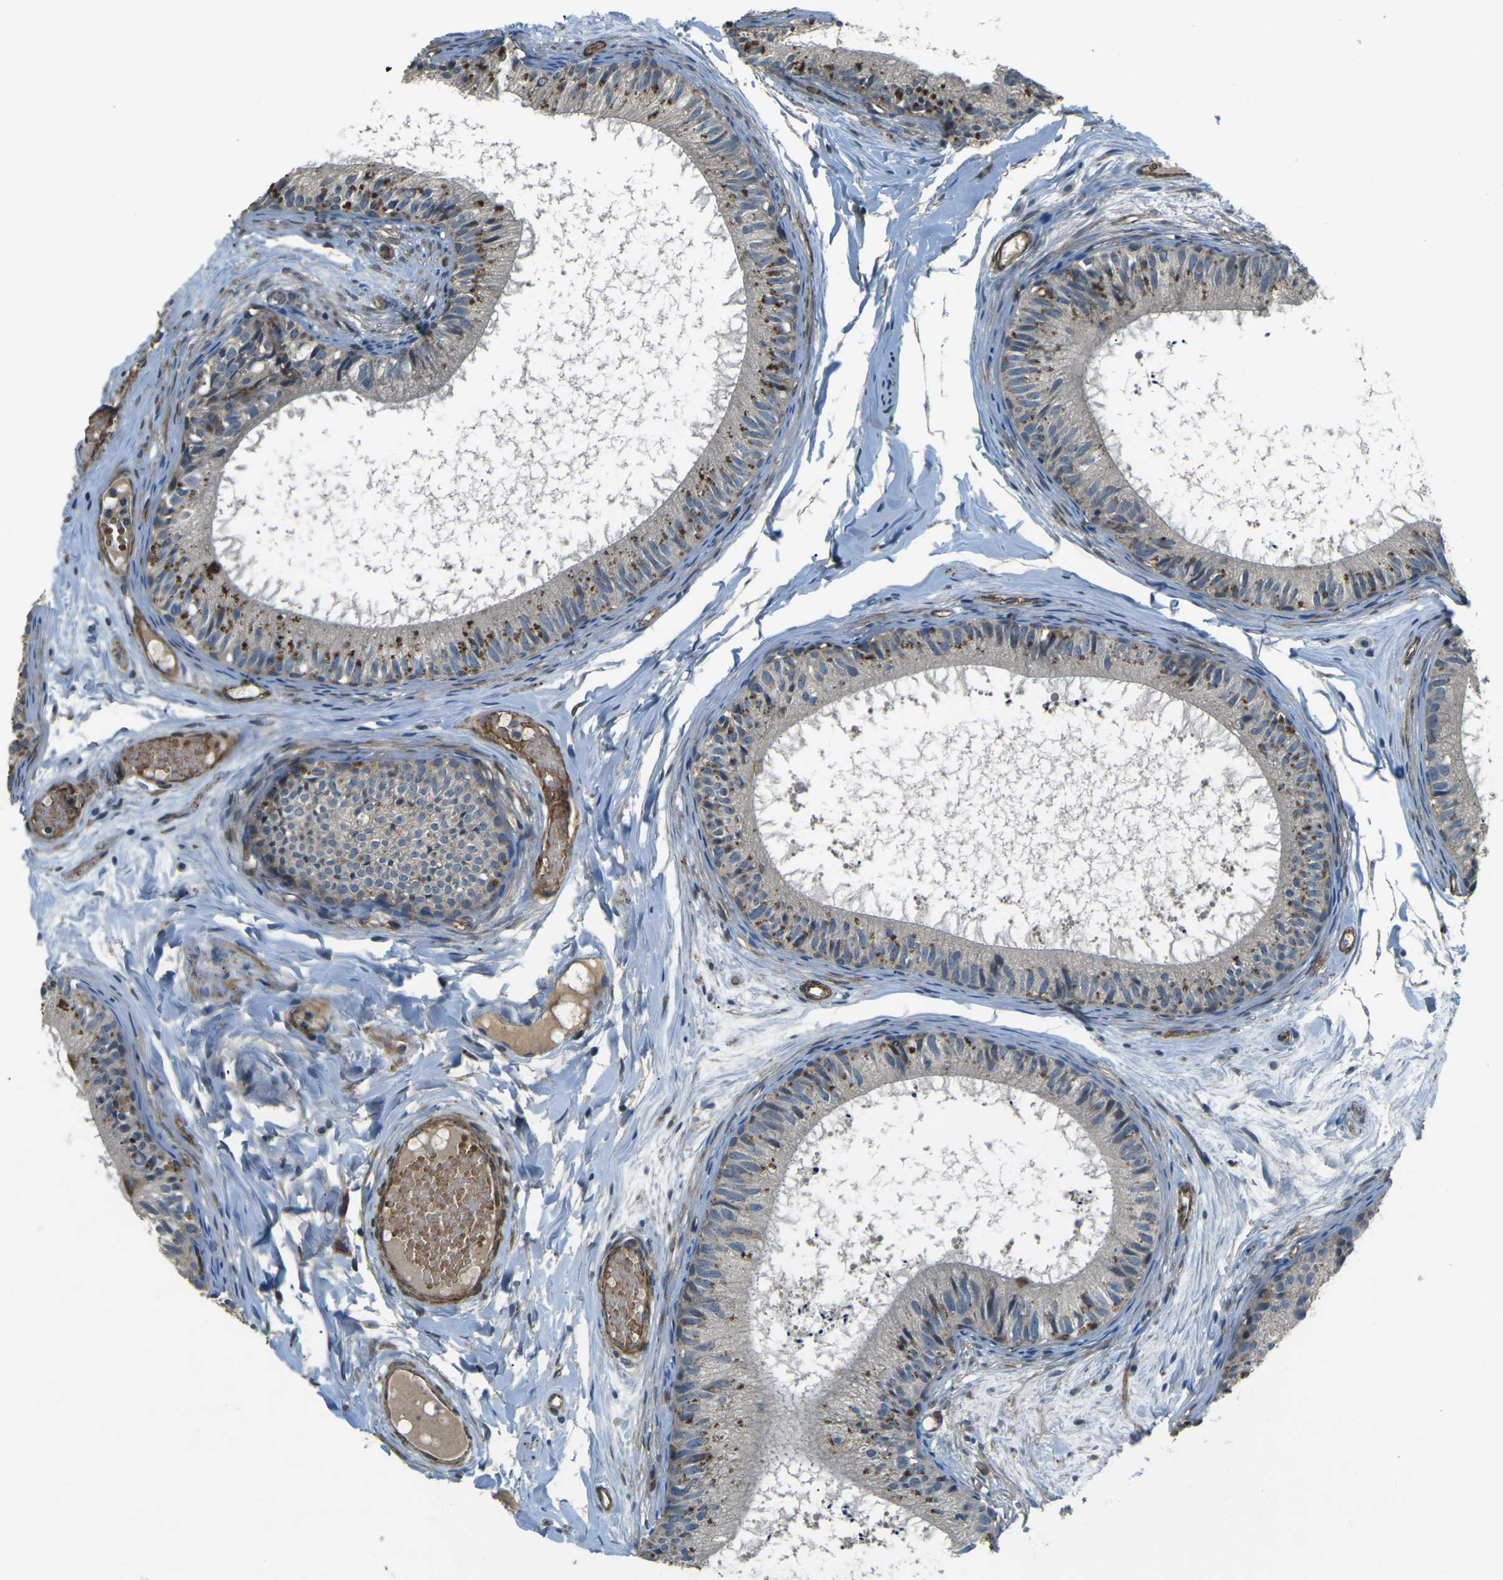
{"staining": {"intensity": "moderate", "quantity": "<25%", "location": "cytoplasmic/membranous"}, "tissue": "epididymis", "cell_type": "Glandular cells", "image_type": "normal", "snomed": [{"axis": "morphology", "description": "Normal tissue, NOS"}, {"axis": "topography", "description": "Epididymis"}], "caption": "Glandular cells reveal low levels of moderate cytoplasmic/membranous positivity in approximately <25% of cells in normal human epididymis. Nuclei are stained in blue.", "gene": "AFAP1", "patient": {"sex": "male", "age": 46}}